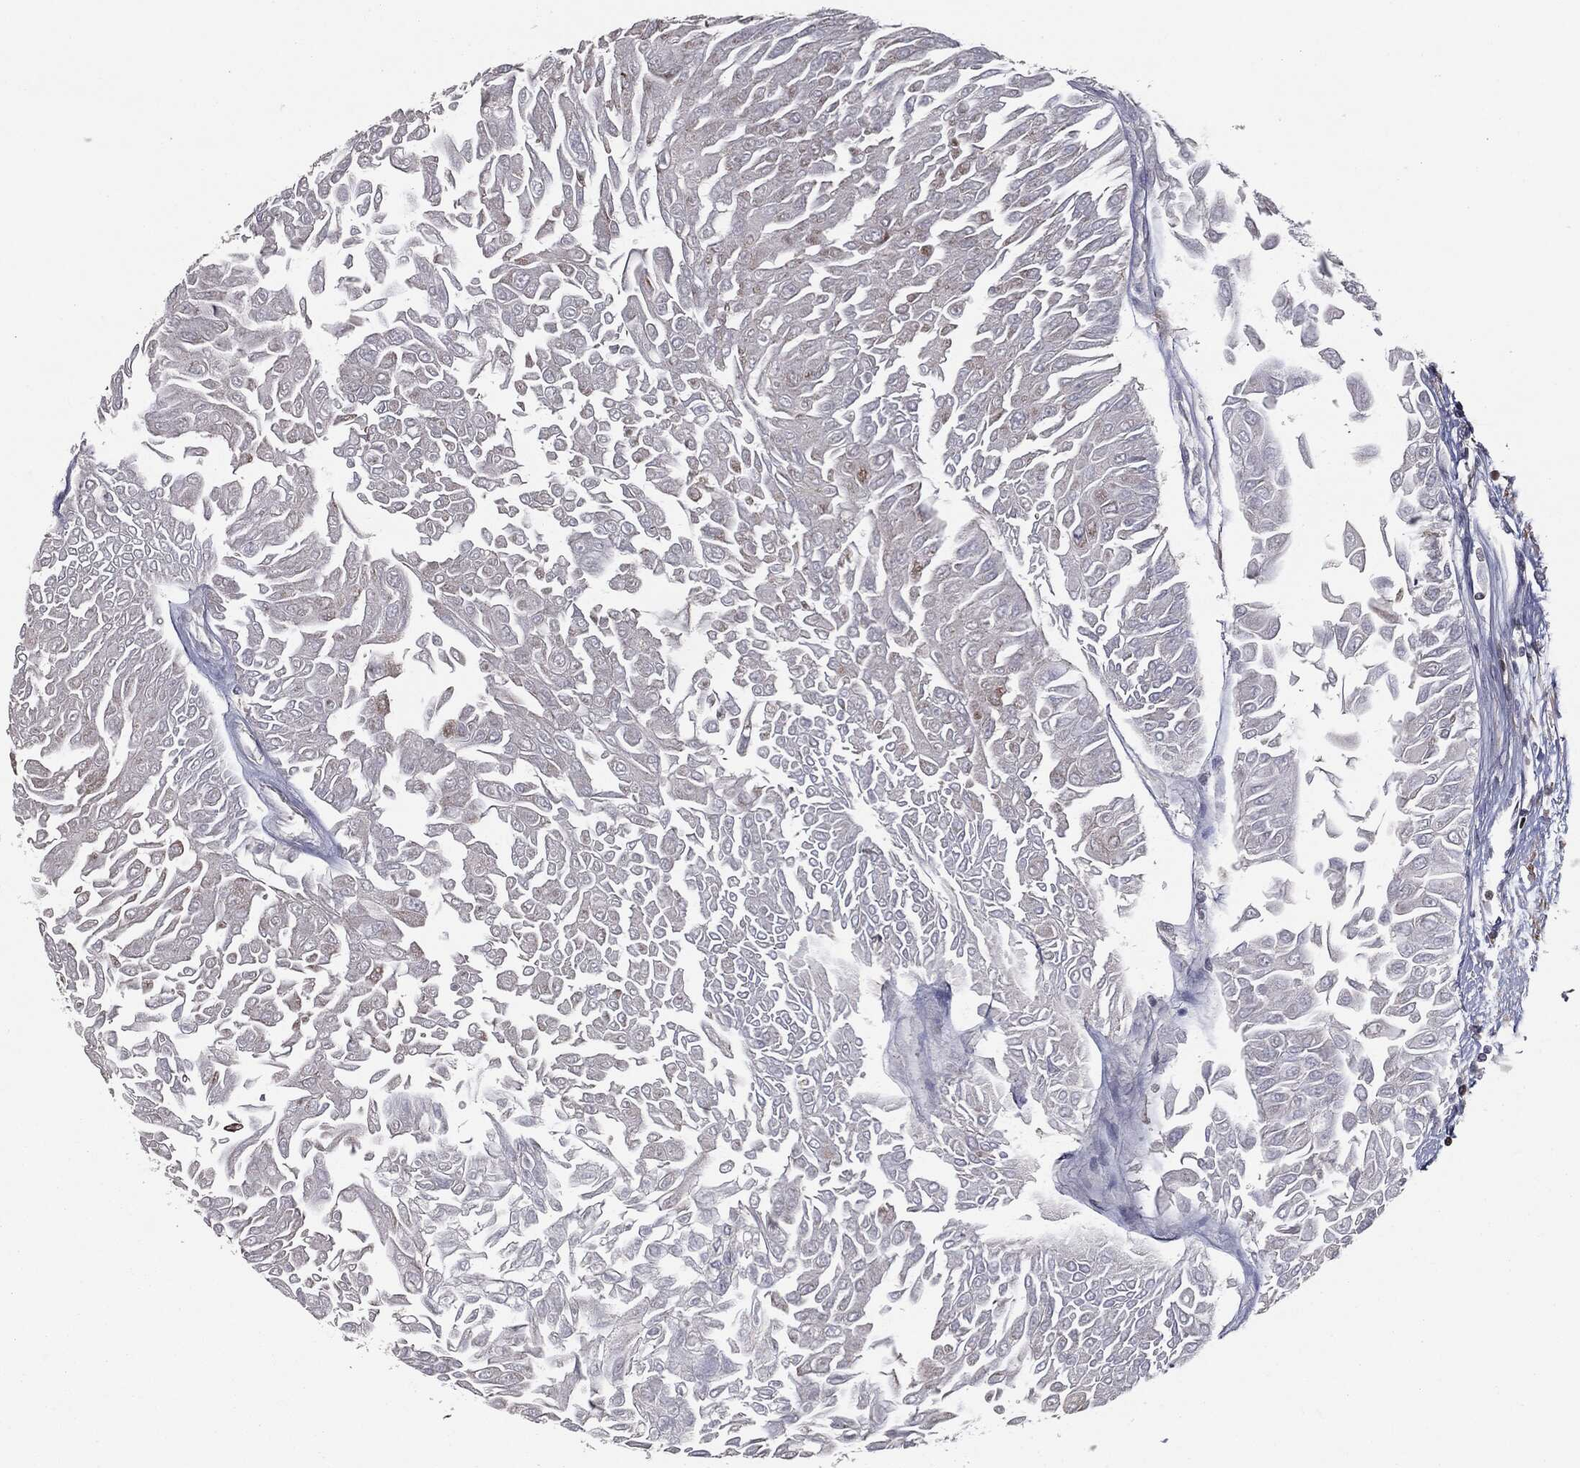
{"staining": {"intensity": "negative", "quantity": "none", "location": "none"}, "tissue": "urothelial cancer", "cell_type": "Tumor cells", "image_type": "cancer", "snomed": [{"axis": "morphology", "description": "Urothelial carcinoma, Low grade"}, {"axis": "topography", "description": "Urinary bladder"}], "caption": "Immunohistochemistry micrograph of neoplastic tissue: low-grade urothelial carcinoma stained with DAB exhibits no significant protein expression in tumor cells.", "gene": "CHCHD2", "patient": {"sex": "male", "age": 67}}